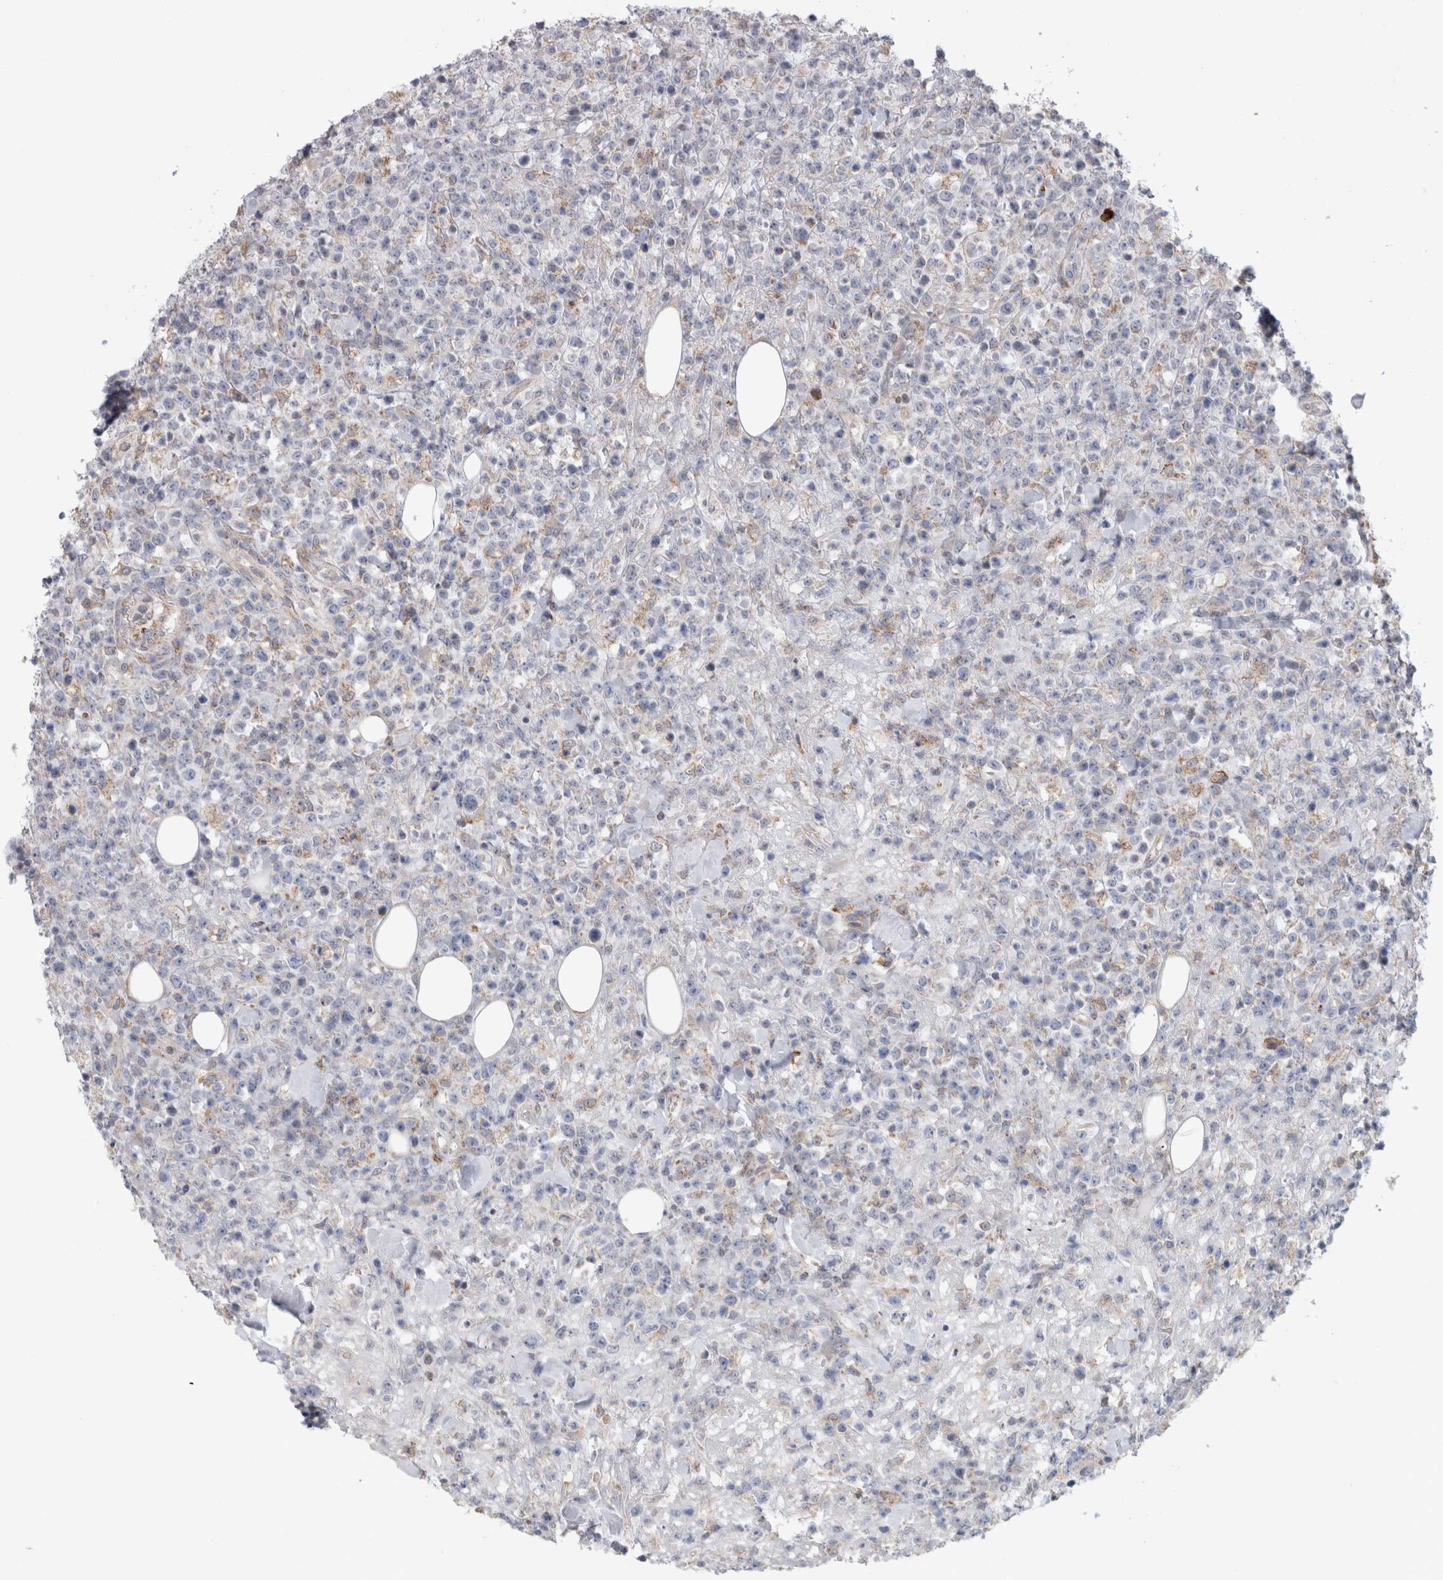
{"staining": {"intensity": "negative", "quantity": "none", "location": "none"}, "tissue": "lymphoma", "cell_type": "Tumor cells", "image_type": "cancer", "snomed": [{"axis": "morphology", "description": "Malignant lymphoma, non-Hodgkin's type, High grade"}, {"axis": "topography", "description": "Colon"}], "caption": "IHC histopathology image of neoplastic tissue: lymphoma stained with DAB (3,3'-diaminobenzidine) shows no significant protein positivity in tumor cells.", "gene": "RAB18", "patient": {"sex": "female", "age": 53}}